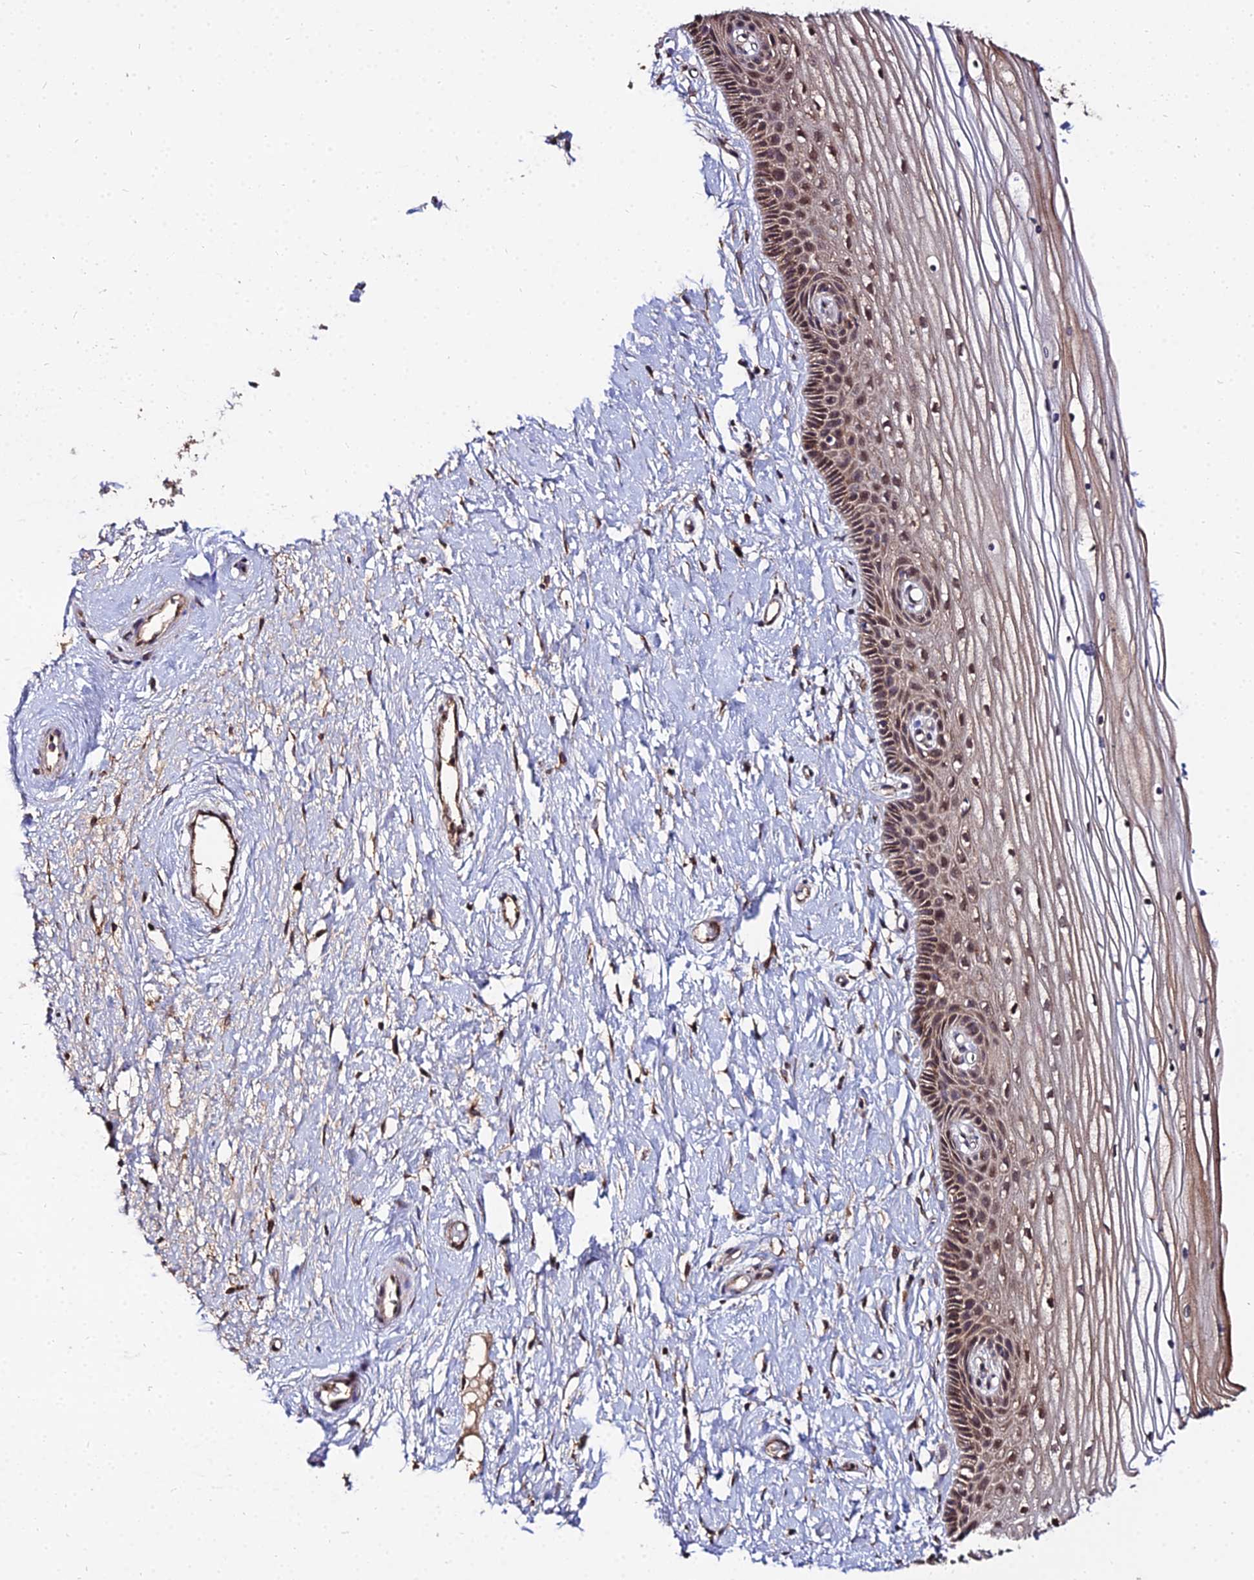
{"staining": {"intensity": "moderate", "quantity": ">75%", "location": "cytoplasmic/membranous"}, "tissue": "vagina", "cell_type": "Squamous epithelial cells", "image_type": "normal", "snomed": [{"axis": "morphology", "description": "Normal tissue, NOS"}, {"axis": "topography", "description": "Vagina"}, {"axis": "topography", "description": "Cervix"}], "caption": "Benign vagina was stained to show a protein in brown. There is medium levels of moderate cytoplasmic/membranous staining in approximately >75% of squamous epithelial cells. The staining was performed using DAB, with brown indicating positive protein expression. Nuclei are stained blue with hematoxylin.", "gene": "ENSG00000258465", "patient": {"sex": "female", "age": 40}}